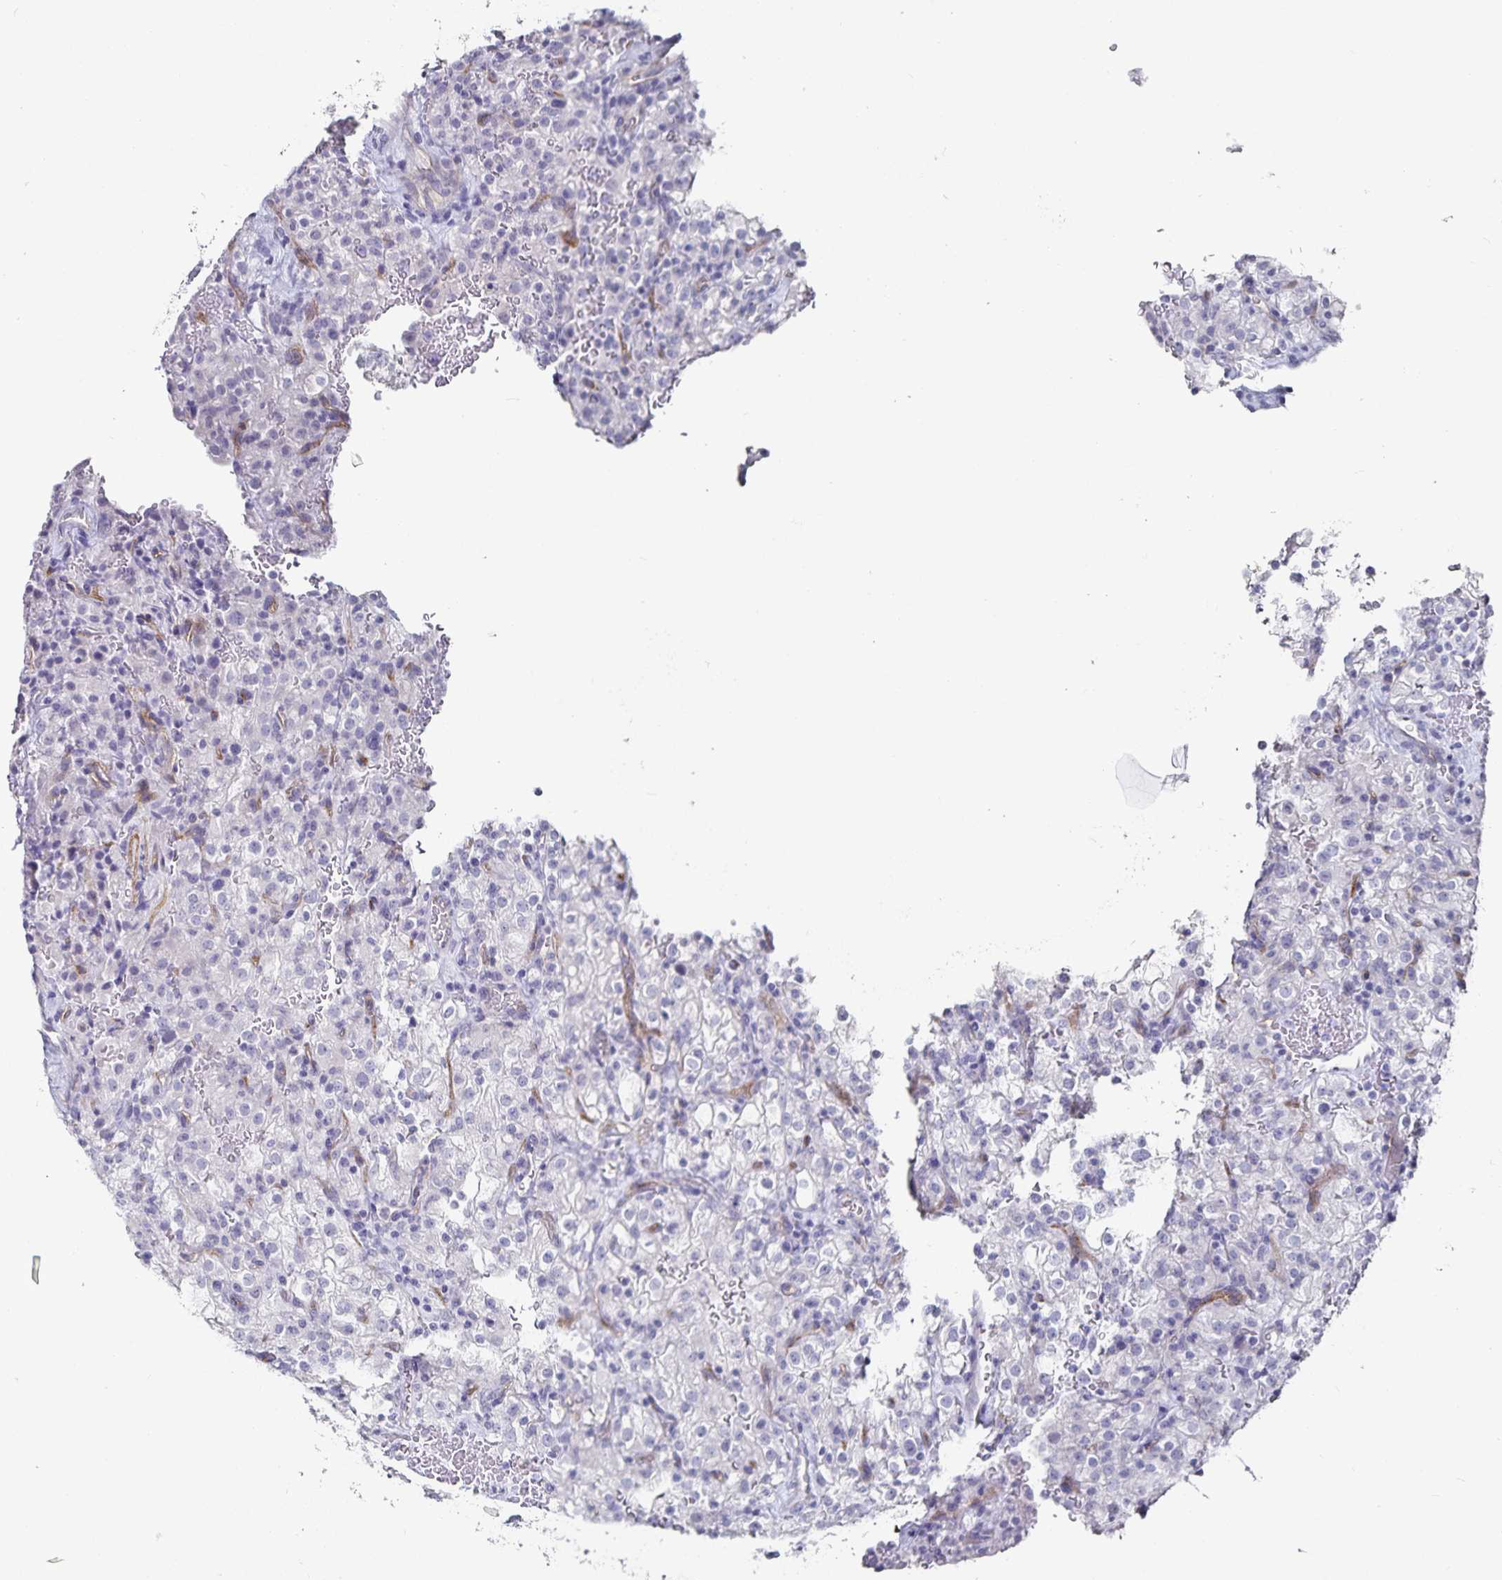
{"staining": {"intensity": "negative", "quantity": "none", "location": "none"}, "tissue": "renal cancer", "cell_type": "Tumor cells", "image_type": "cancer", "snomed": [{"axis": "morphology", "description": "Adenocarcinoma, NOS"}, {"axis": "topography", "description": "Kidney"}], "caption": "Tumor cells are negative for brown protein staining in renal adenocarcinoma.", "gene": "PODXL", "patient": {"sex": "female", "age": 74}}